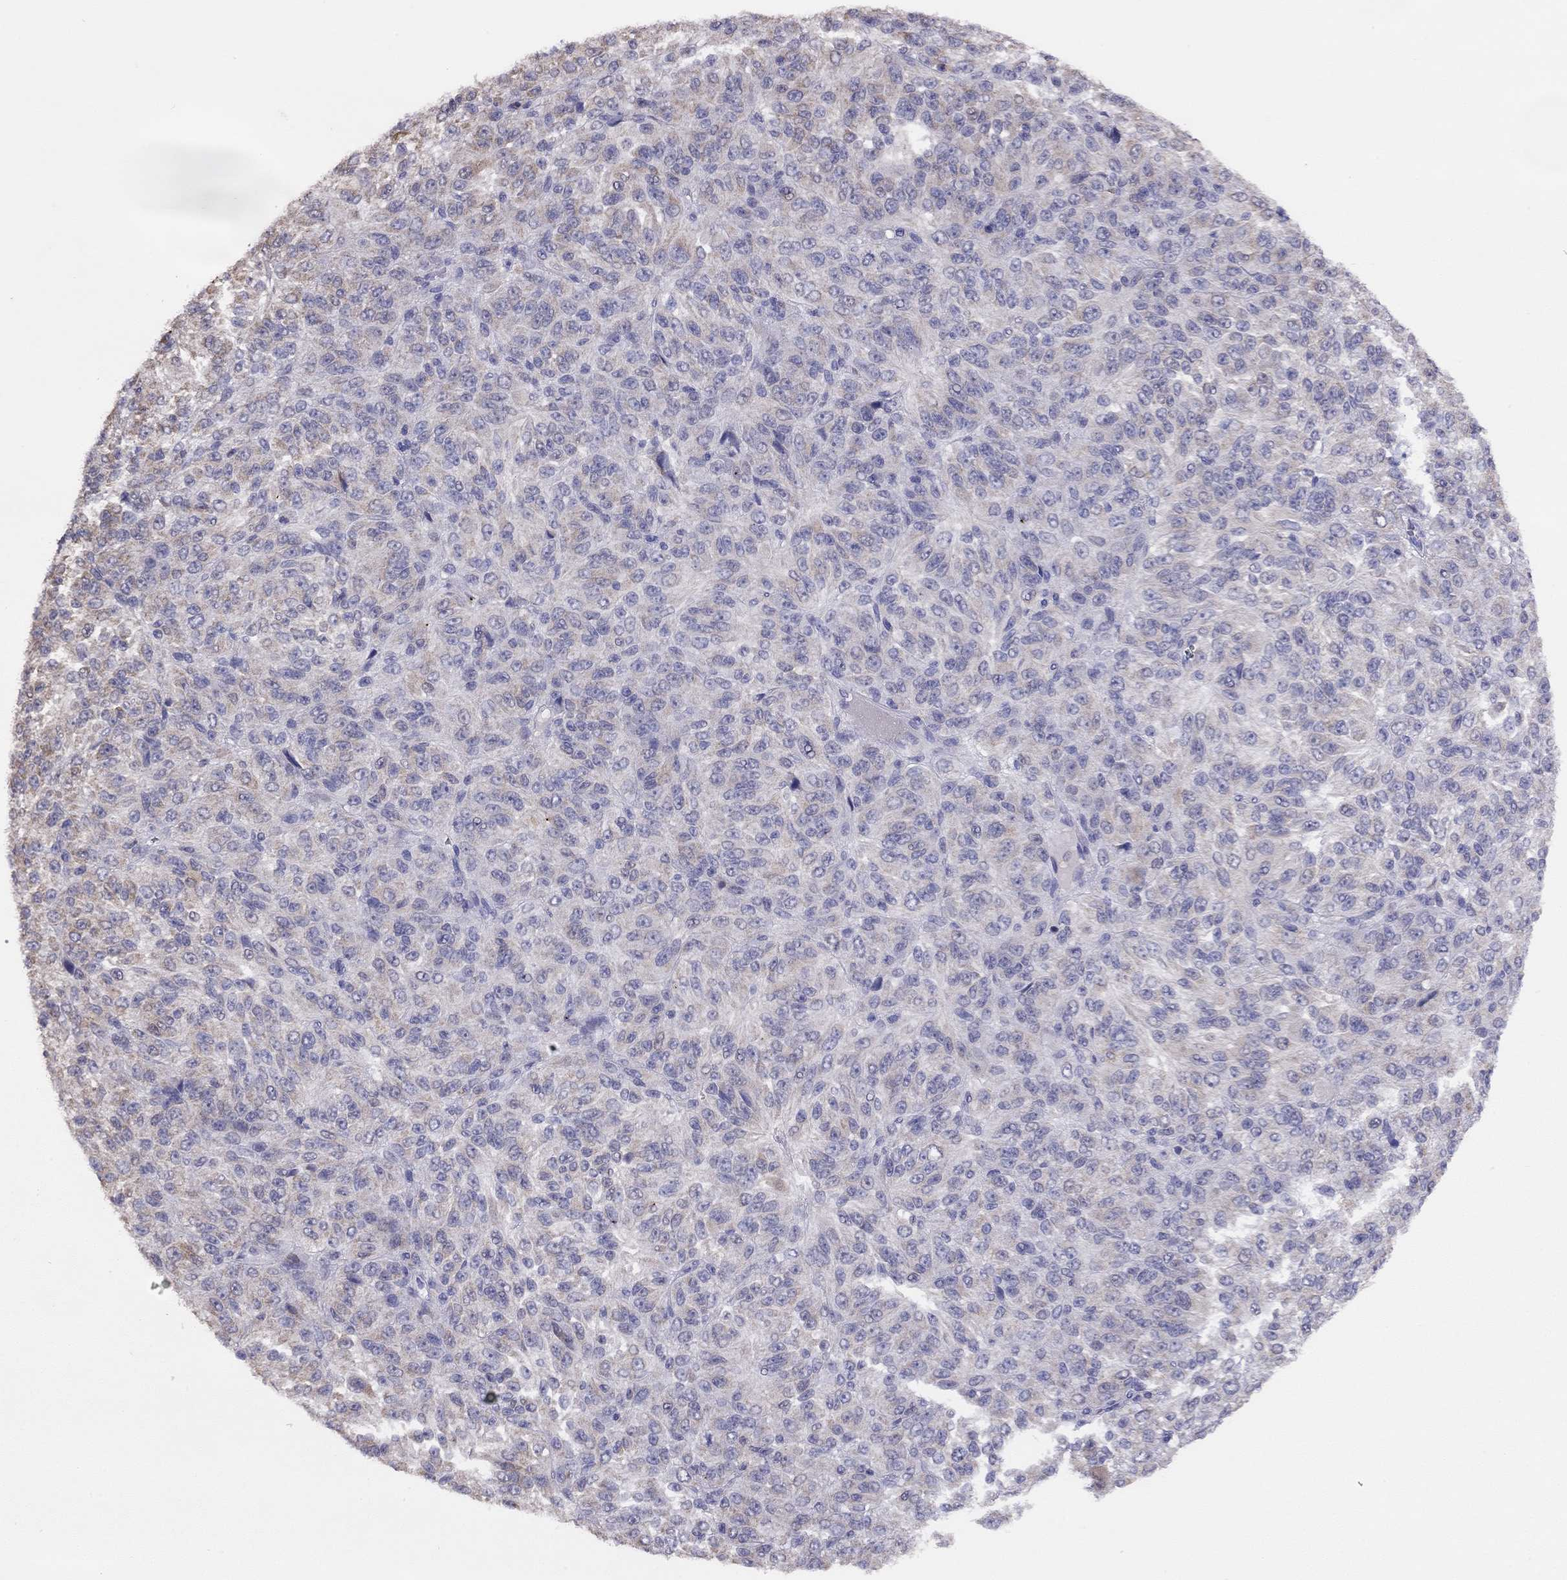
{"staining": {"intensity": "weak", "quantity": "<25%", "location": "cytoplasmic/membranous"}, "tissue": "melanoma", "cell_type": "Tumor cells", "image_type": "cancer", "snomed": [{"axis": "morphology", "description": "Malignant melanoma, Metastatic site"}, {"axis": "topography", "description": "Brain"}], "caption": "Malignant melanoma (metastatic site) was stained to show a protein in brown. There is no significant positivity in tumor cells. (Immunohistochemistry (ihc), brightfield microscopy, high magnification).", "gene": "CITED1", "patient": {"sex": "female", "age": 56}}